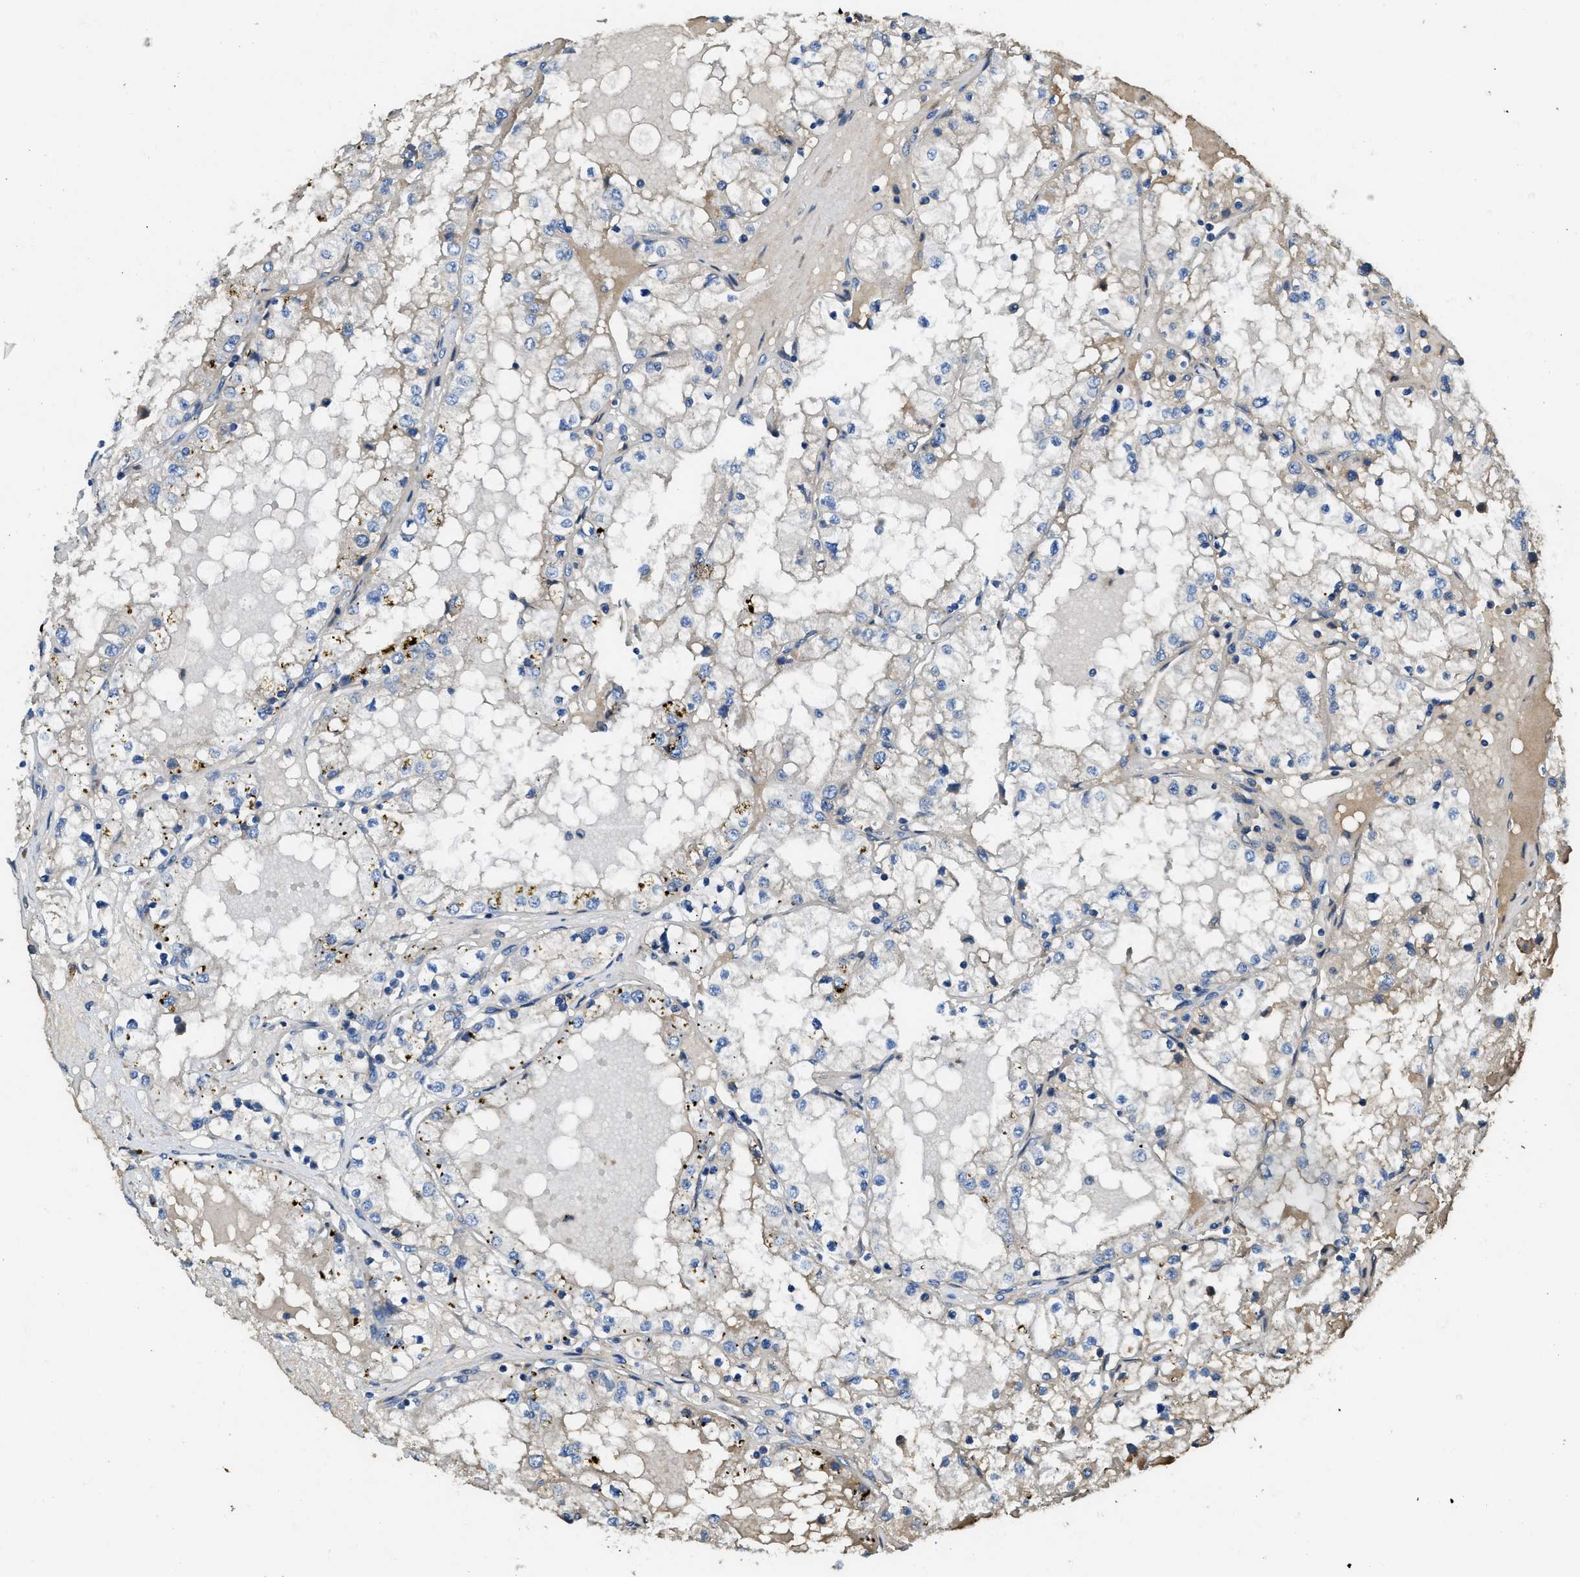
{"staining": {"intensity": "negative", "quantity": "none", "location": "none"}, "tissue": "renal cancer", "cell_type": "Tumor cells", "image_type": "cancer", "snomed": [{"axis": "morphology", "description": "Adenocarcinoma, NOS"}, {"axis": "topography", "description": "Kidney"}], "caption": "The image reveals no staining of tumor cells in adenocarcinoma (renal). Nuclei are stained in blue.", "gene": "RIPK2", "patient": {"sex": "male", "age": 68}}